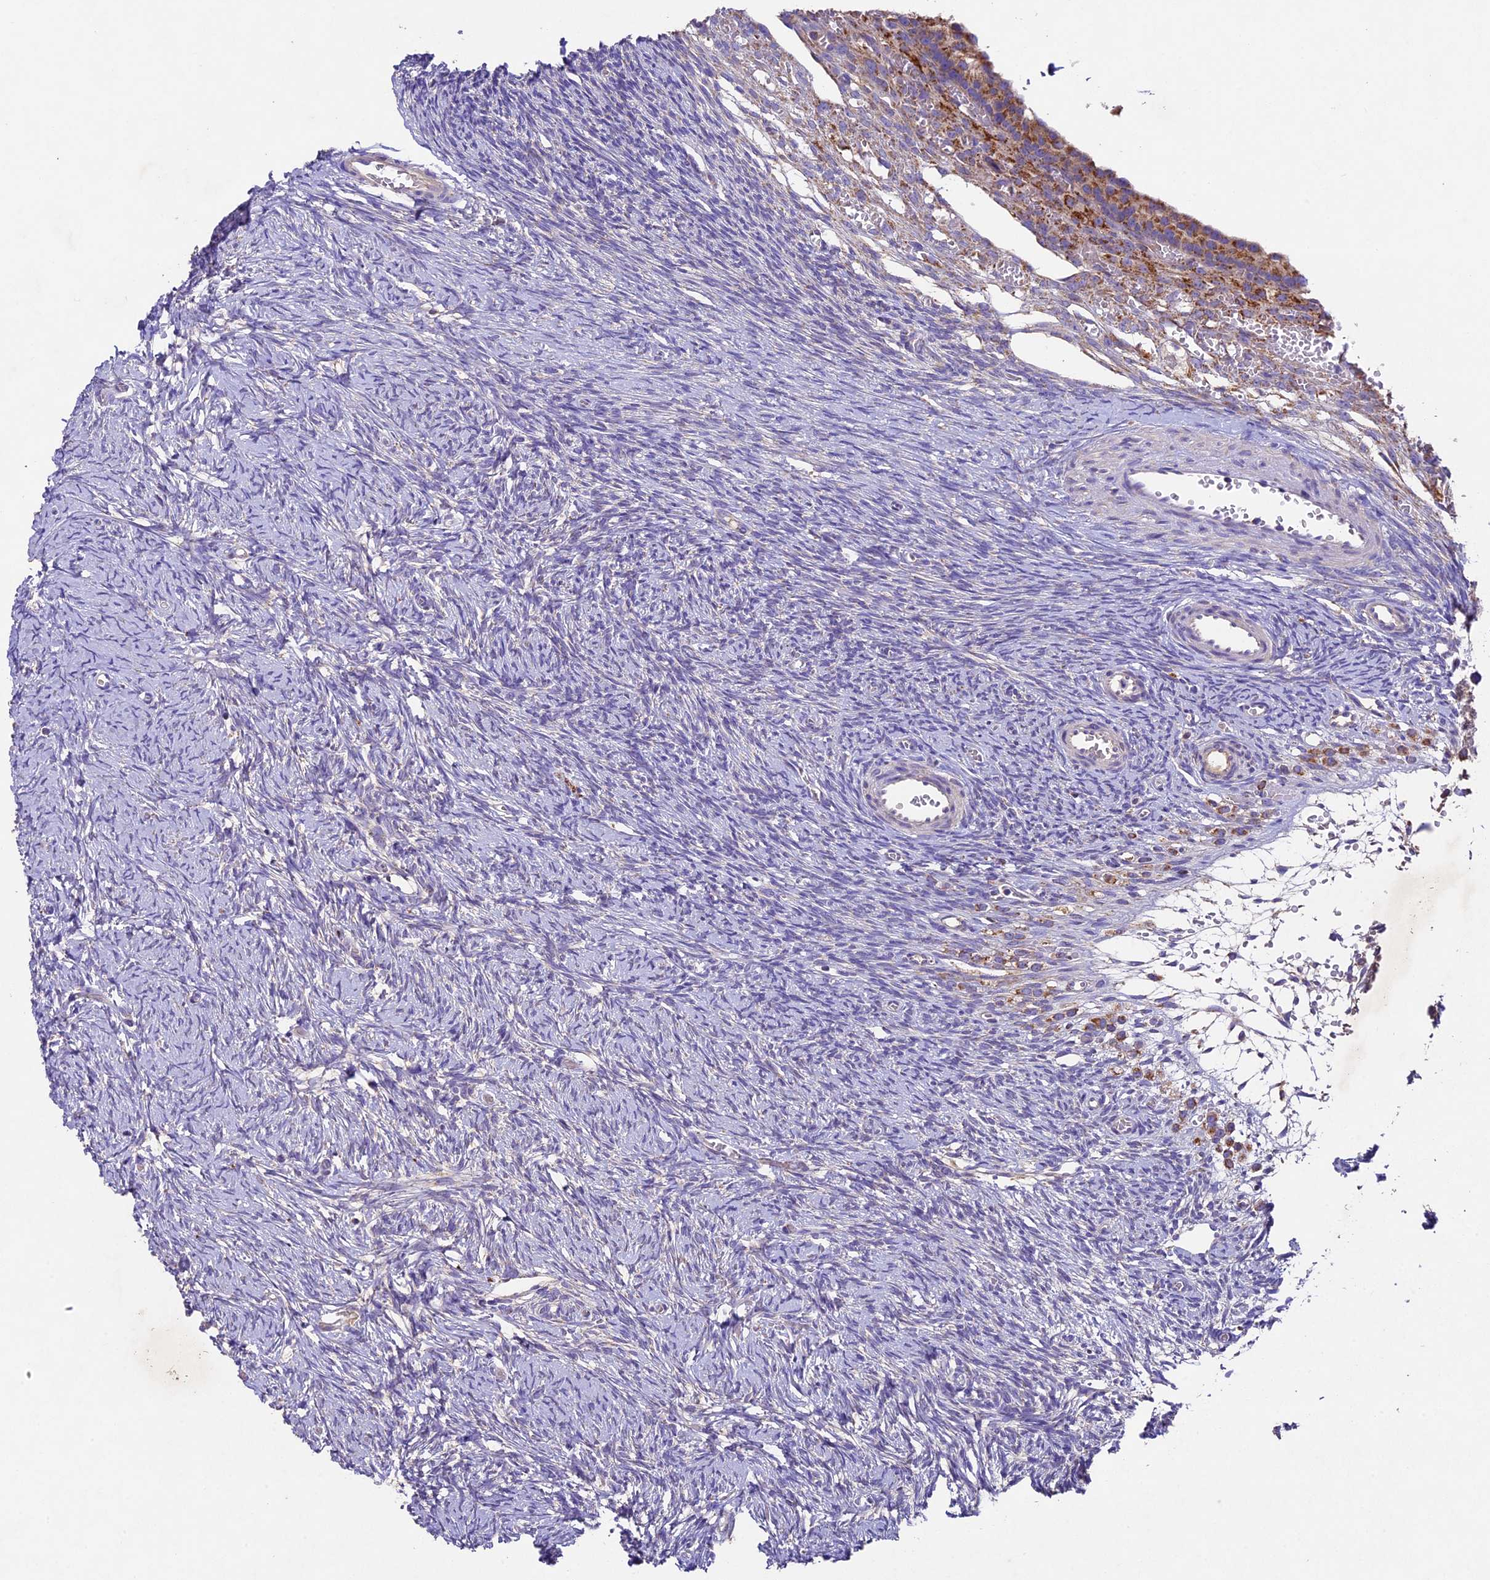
{"staining": {"intensity": "negative", "quantity": "none", "location": "none"}, "tissue": "ovary", "cell_type": "Ovarian stroma cells", "image_type": "normal", "snomed": [{"axis": "morphology", "description": "Normal tissue, NOS"}, {"axis": "topography", "description": "Ovary"}], "caption": "Ovary stained for a protein using immunohistochemistry displays no staining ovarian stroma cells.", "gene": "PMPCB", "patient": {"sex": "female", "age": 39}}